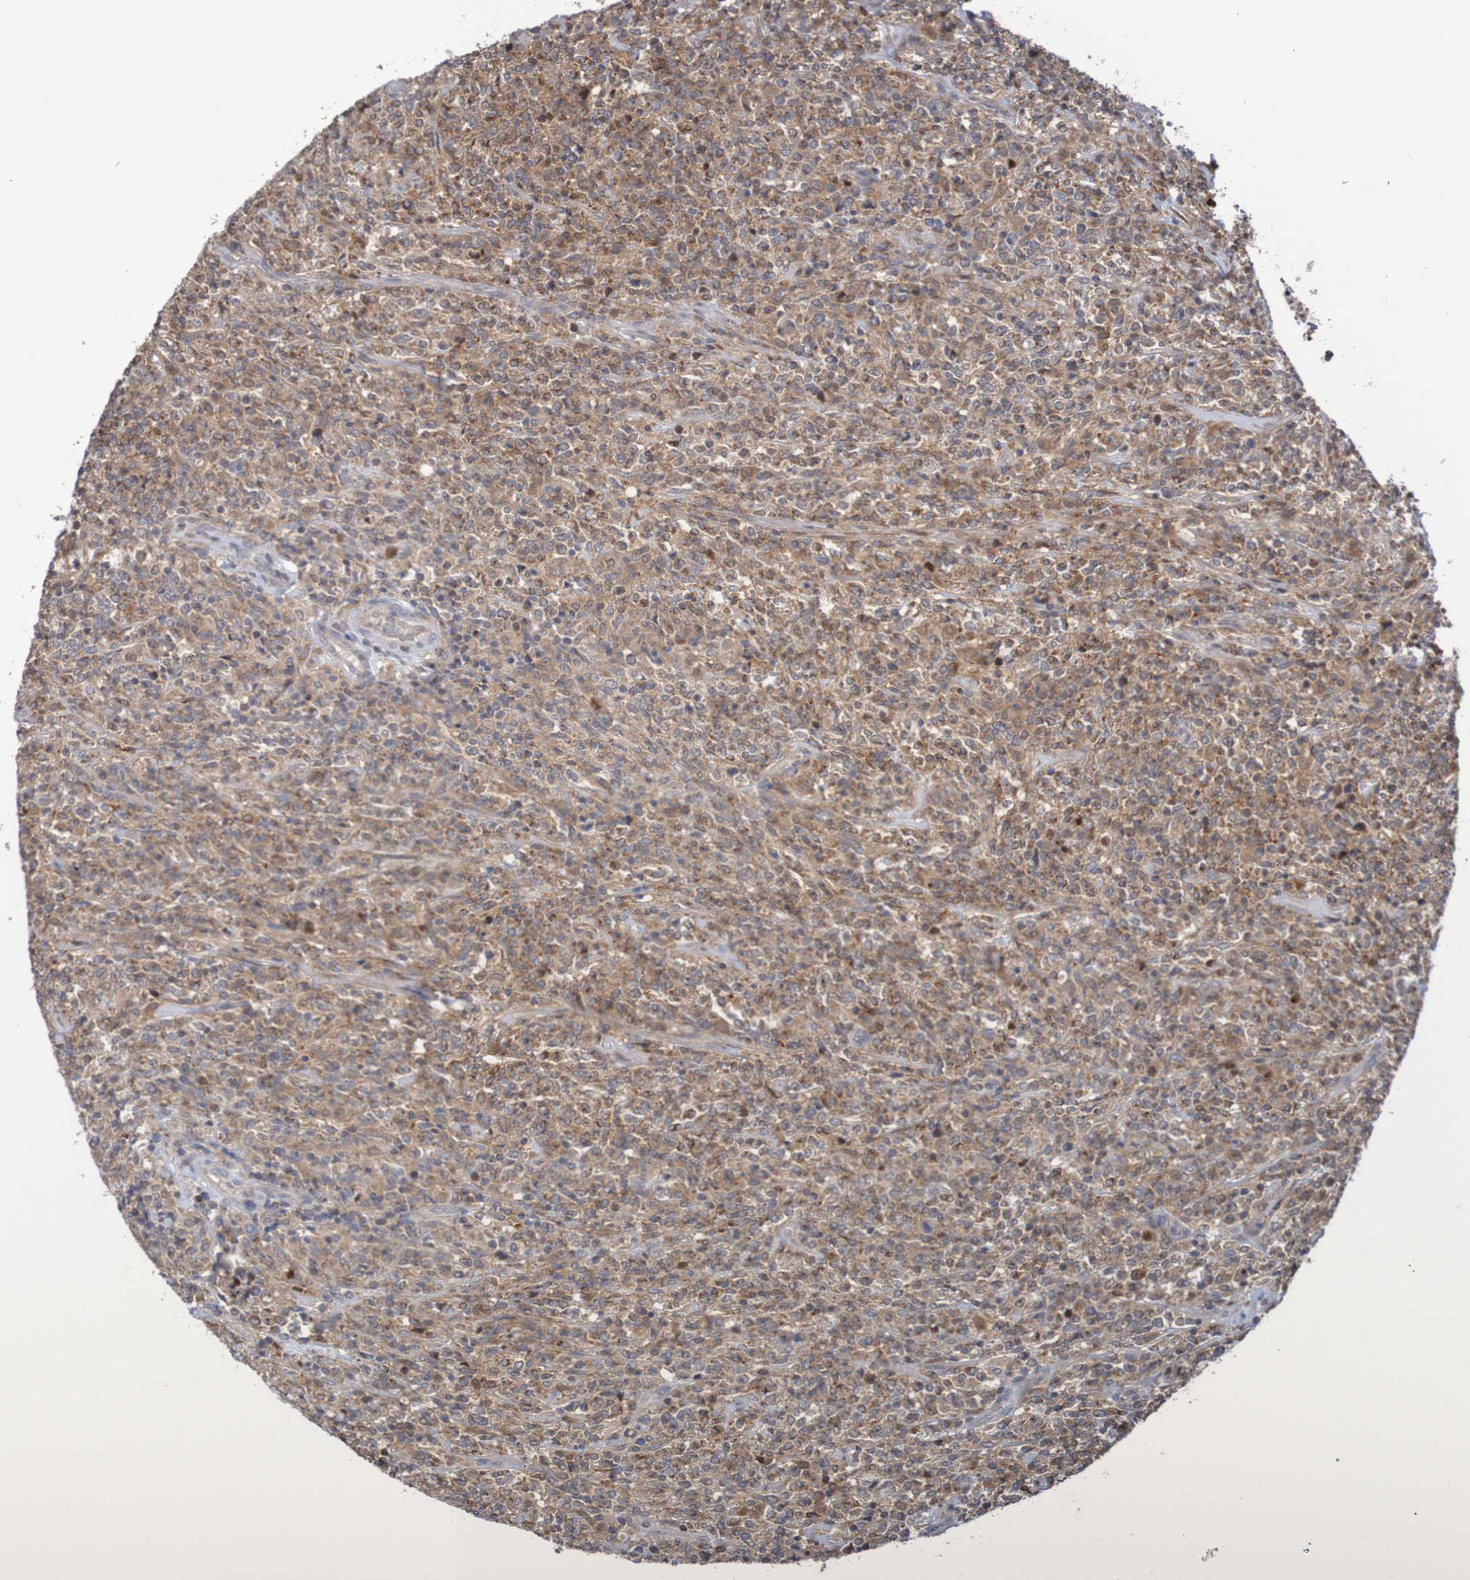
{"staining": {"intensity": "moderate", "quantity": ">75%", "location": "cytoplasmic/membranous"}, "tissue": "lymphoma", "cell_type": "Tumor cells", "image_type": "cancer", "snomed": [{"axis": "morphology", "description": "Malignant lymphoma, non-Hodgkin's type, High grade"}, {"axis": "topography", "description": "Soft tissue"}], "caption": "Moderate cytoplasmic/membranous protein expression is present in approximately >75% of tumor cells in malignant lymphoma, non-Hodgkin's type (high-grade).", "gene": "C3orf18", "patient": {"sex": "male", "age": 18}}